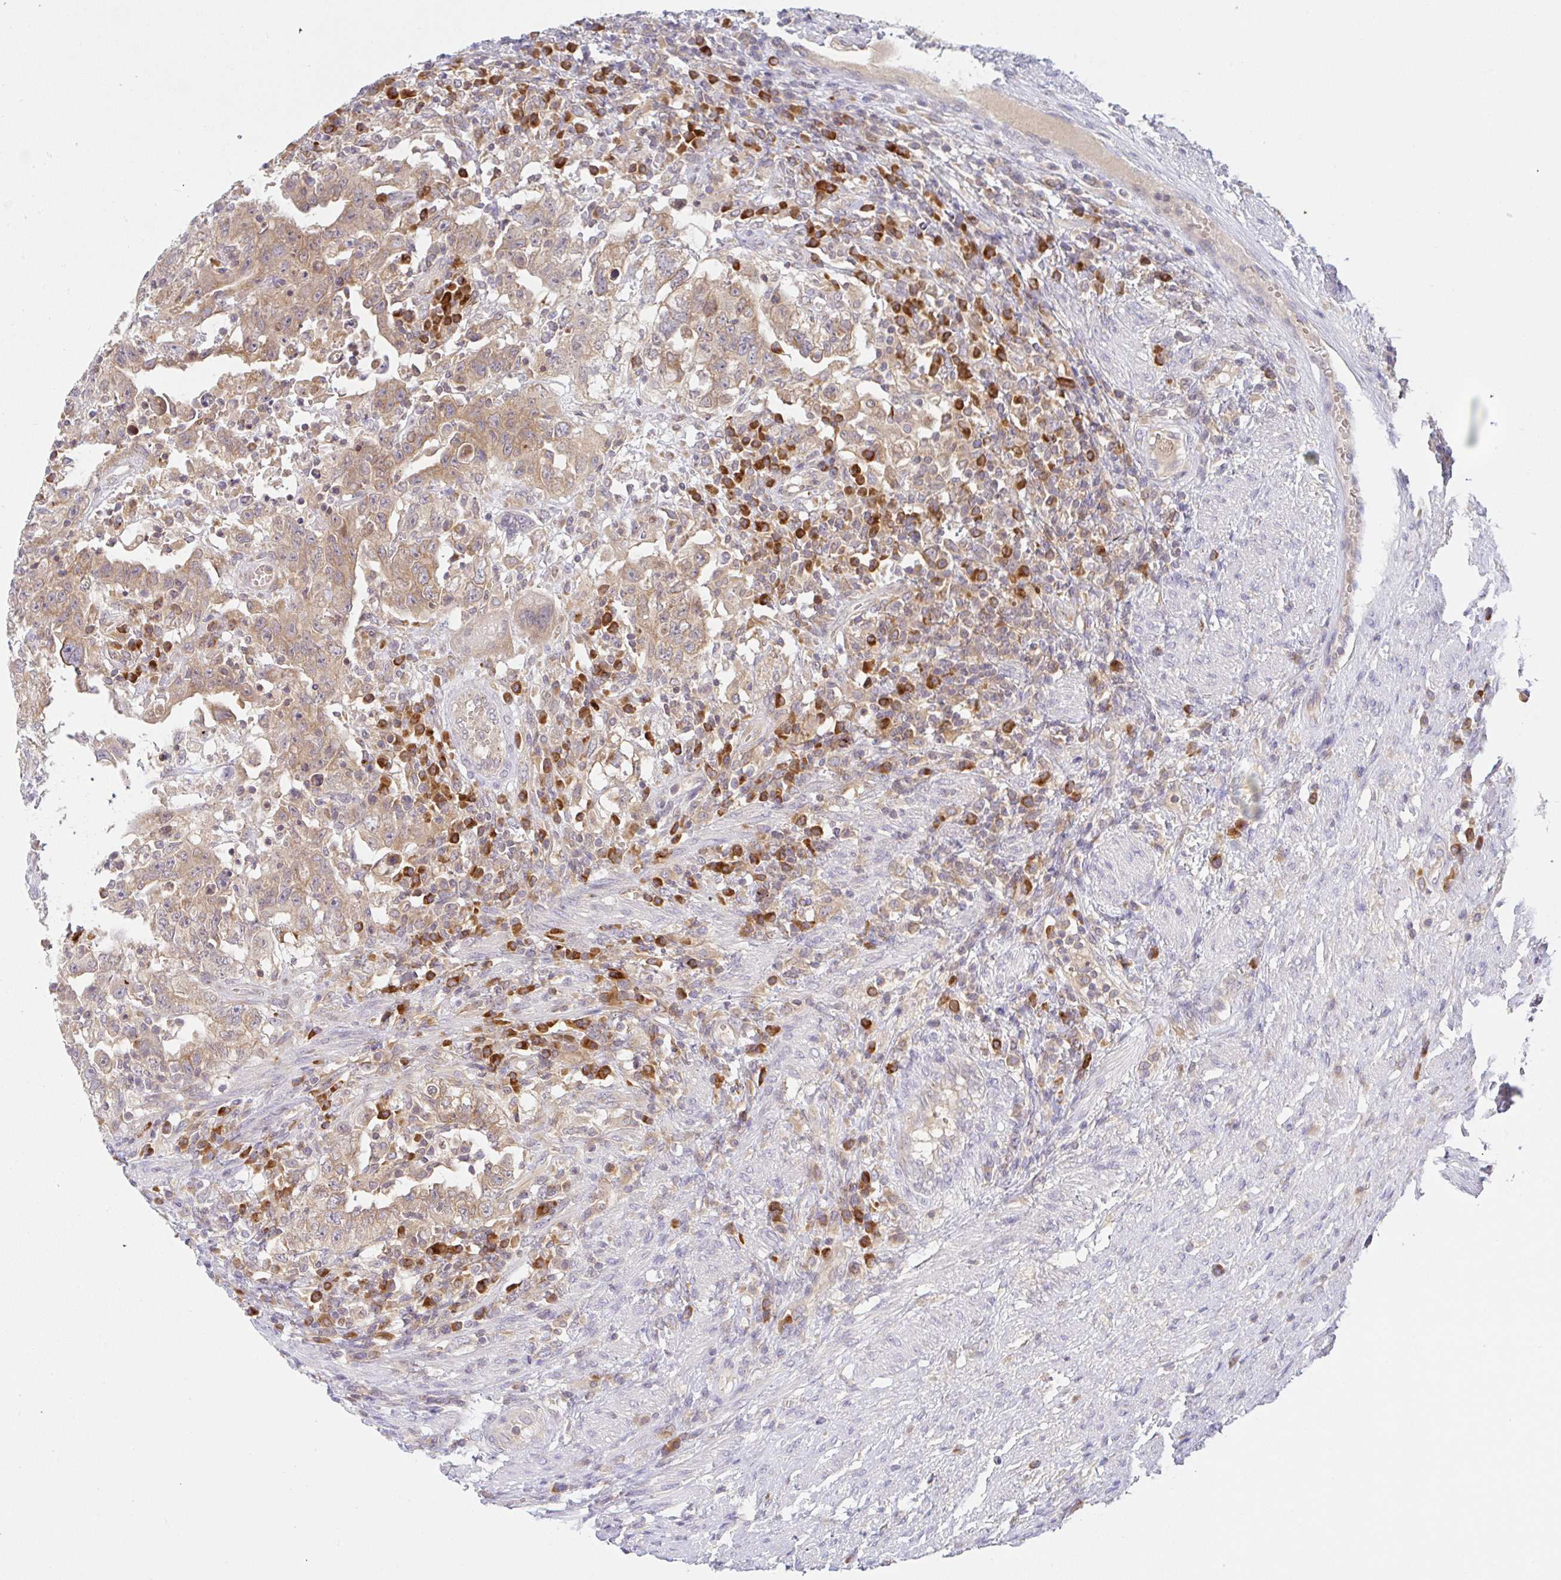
{"staining": {"intensity": "moderate", "quantity": ">75%", "location": "cytoplasmic/membranous"}, "tissue": "testis cancer", "cell_type": "Tumor cells", "image_type": "cancer", "snomed": [{"axis": "morphology", "description": "Carcinoma, Embryonal, NOS"}, {"axis": "topography", "description": "Testis"}], "caption": "Tumor cells show moderate cytoplasmic/membranous expression in approximately >75% of cells in testis cancer (embryonal carcinoma).", "gene": "DERL2", "patient": {"sex": "male", "age": 26}}